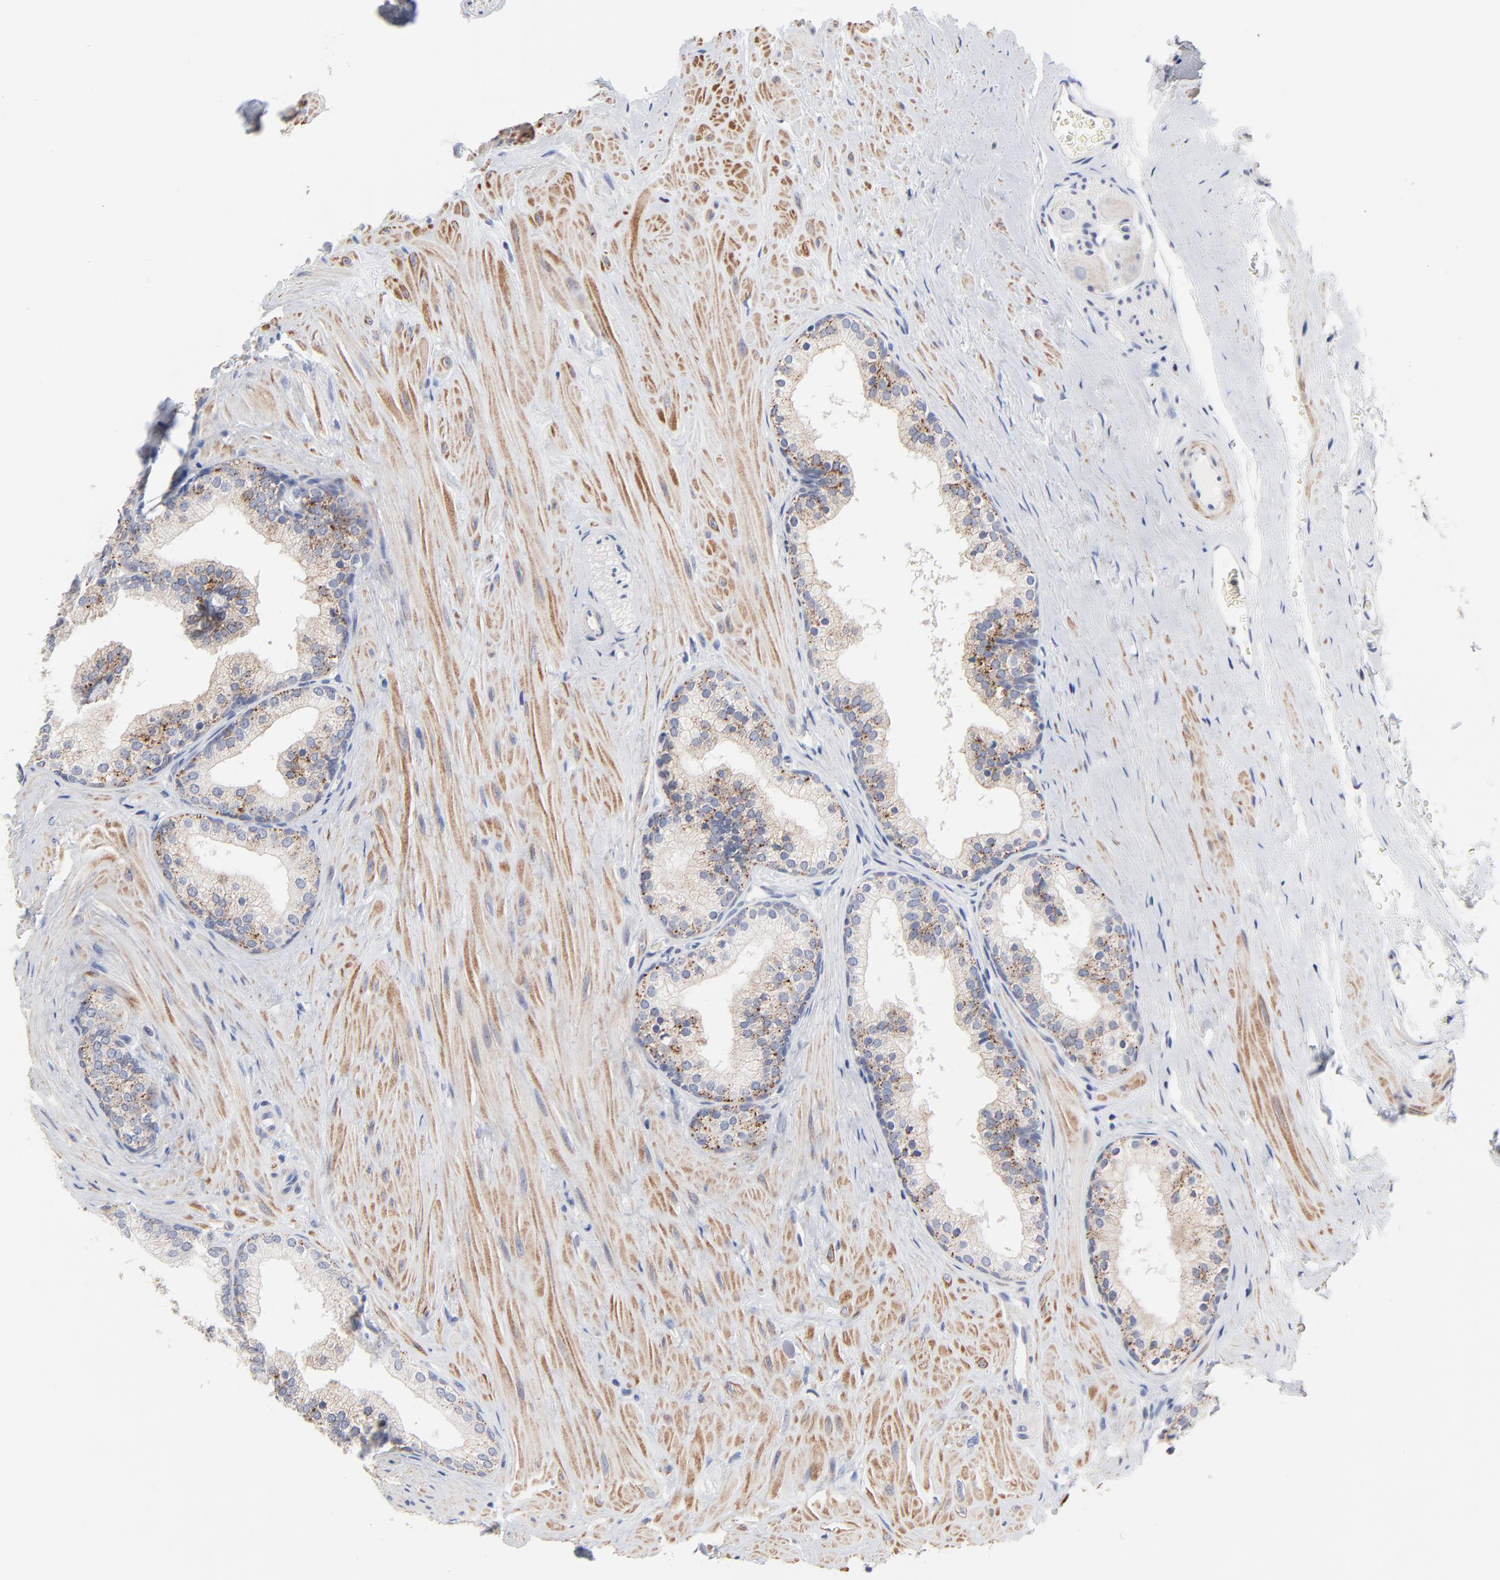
{"staining": {"intensity": "strong", "quantity": "<25%", "location": "cytoplasmic/membranous"}, "tissue": "prostate", "cell_type": "Glandular cells", "image_type": "normal", "snomed": [{"axis": "morphology", "description": "Normal tissue, NOS"}, {"axis": "topography", "description": "Prostate"}], "caption": "Normal prostate exhibits strong cytoplasmic/membranous expression in approximately <25% of glandular cells, visualized by immunohistochemistry.", "gene": "AADAC", "patient": {"sex": "male", "age": 60}}